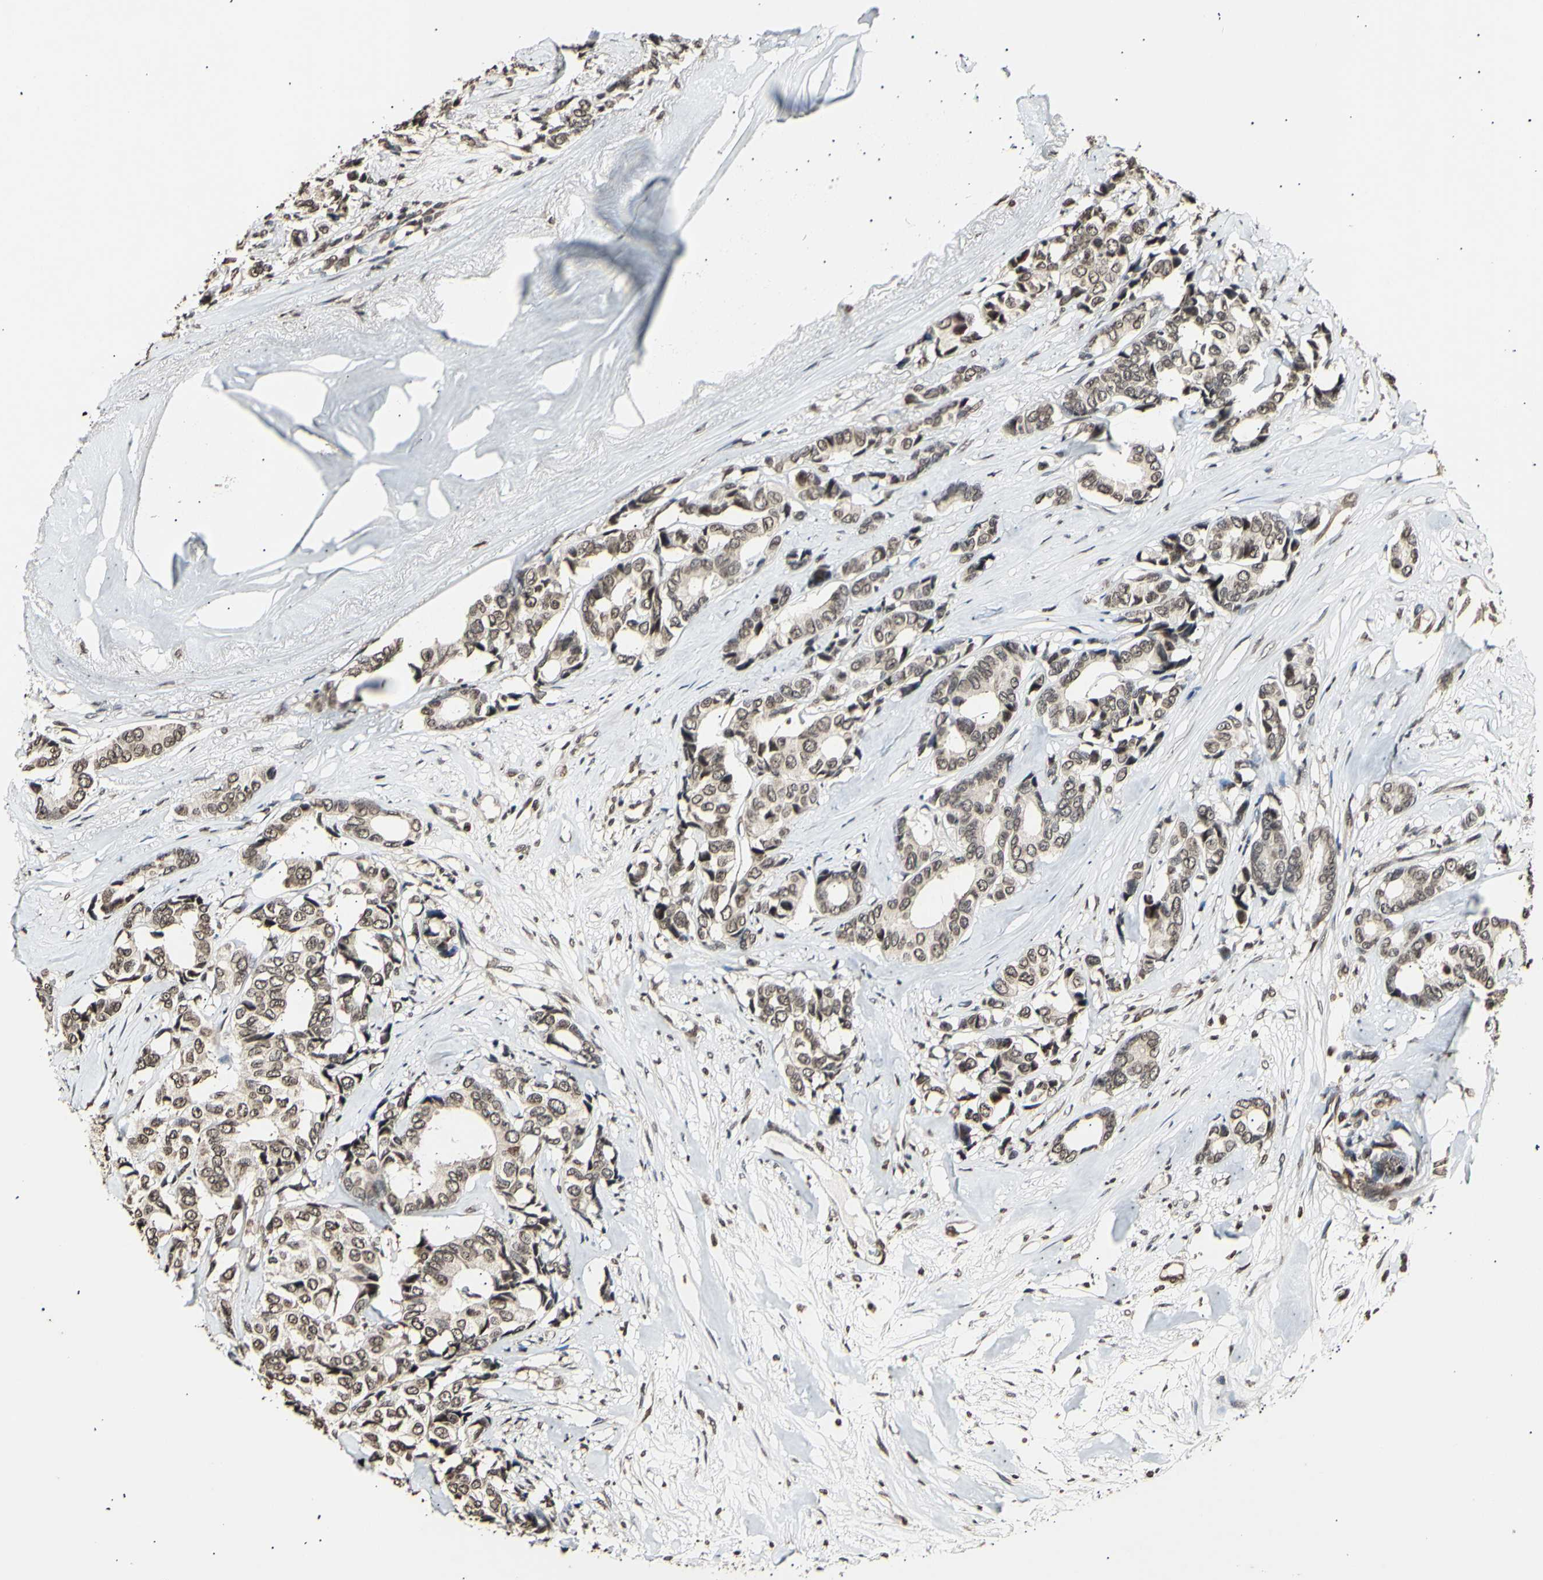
{"staining": {"intensity": "moderate", "quantity": ">75%", "location": "cytoplasmic/membranous,nuclear"}, "tissue": "breast cancer", "cell_type": "Tumor cells", "image_type": "cancer", "snomed": [{"axis": "morphology", "description": "Duct carcinoma"}, {"axis": "topography", "description": "Breast"}], "caption": "Moderate cytoplasmic/membranous and nuclear staining is appreciated in about >75% of tumor cells in intraductal carcinoma (breast).", "gene": "ANAPC7", "patient": {"sex": "female", "age": 87}}